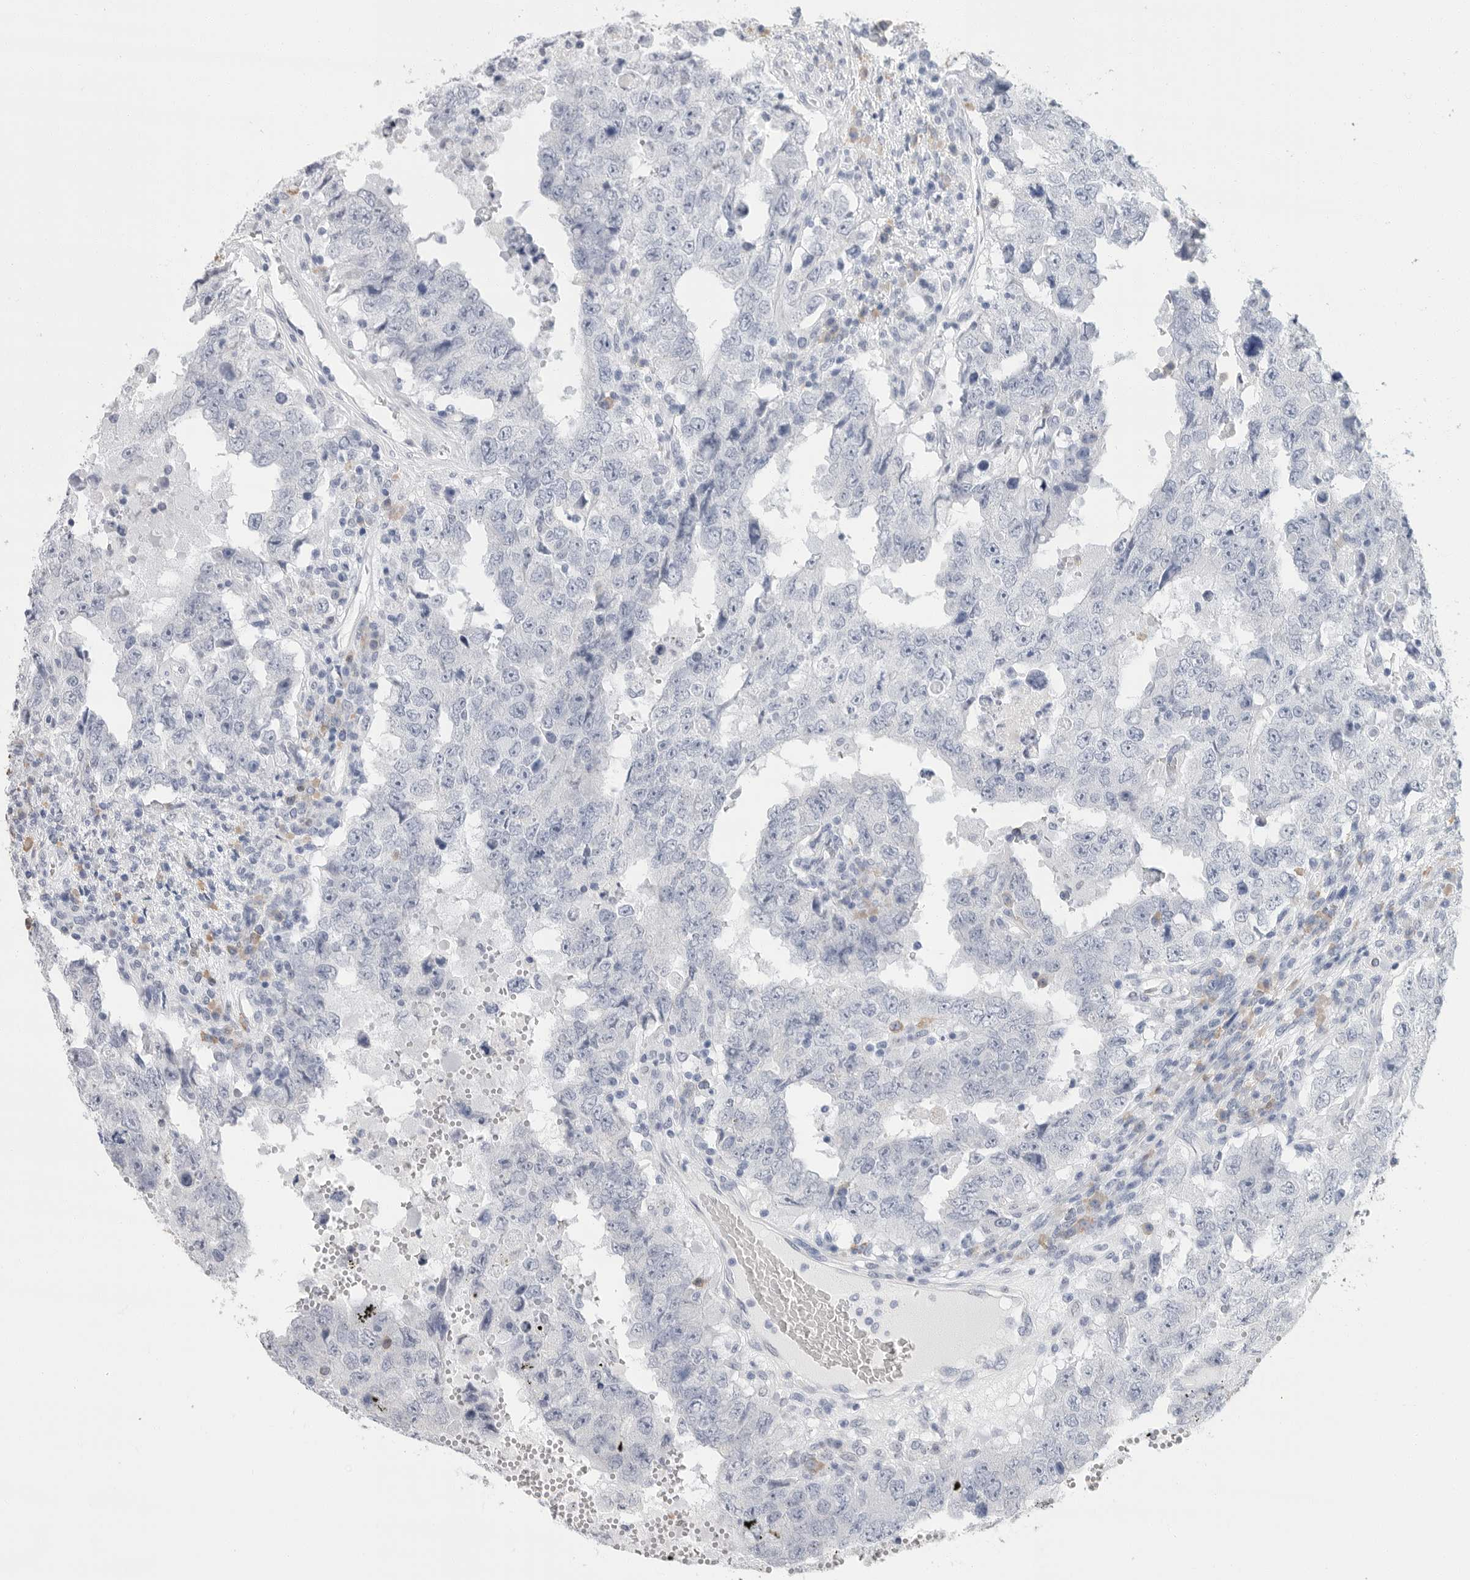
{"staining": {"intensity": "negative", "quantity": "none", "location": "none"}, "tissue": "testis cancer", "cell_type": "Tumor cells", "image_type": "cancer", "snomed": [{"axis": "morphology", "description": "Carcinoma, Embryonal, NOS"}, {"axis": "topography", "description": "Testis"}], "caption": "This is an immunohistochemistry photomicrograph of human testis cancer. There is no positivity in tumor cells.", "gene": "ARHGEF10", "patient": {"sex": "male", "age": 26}}